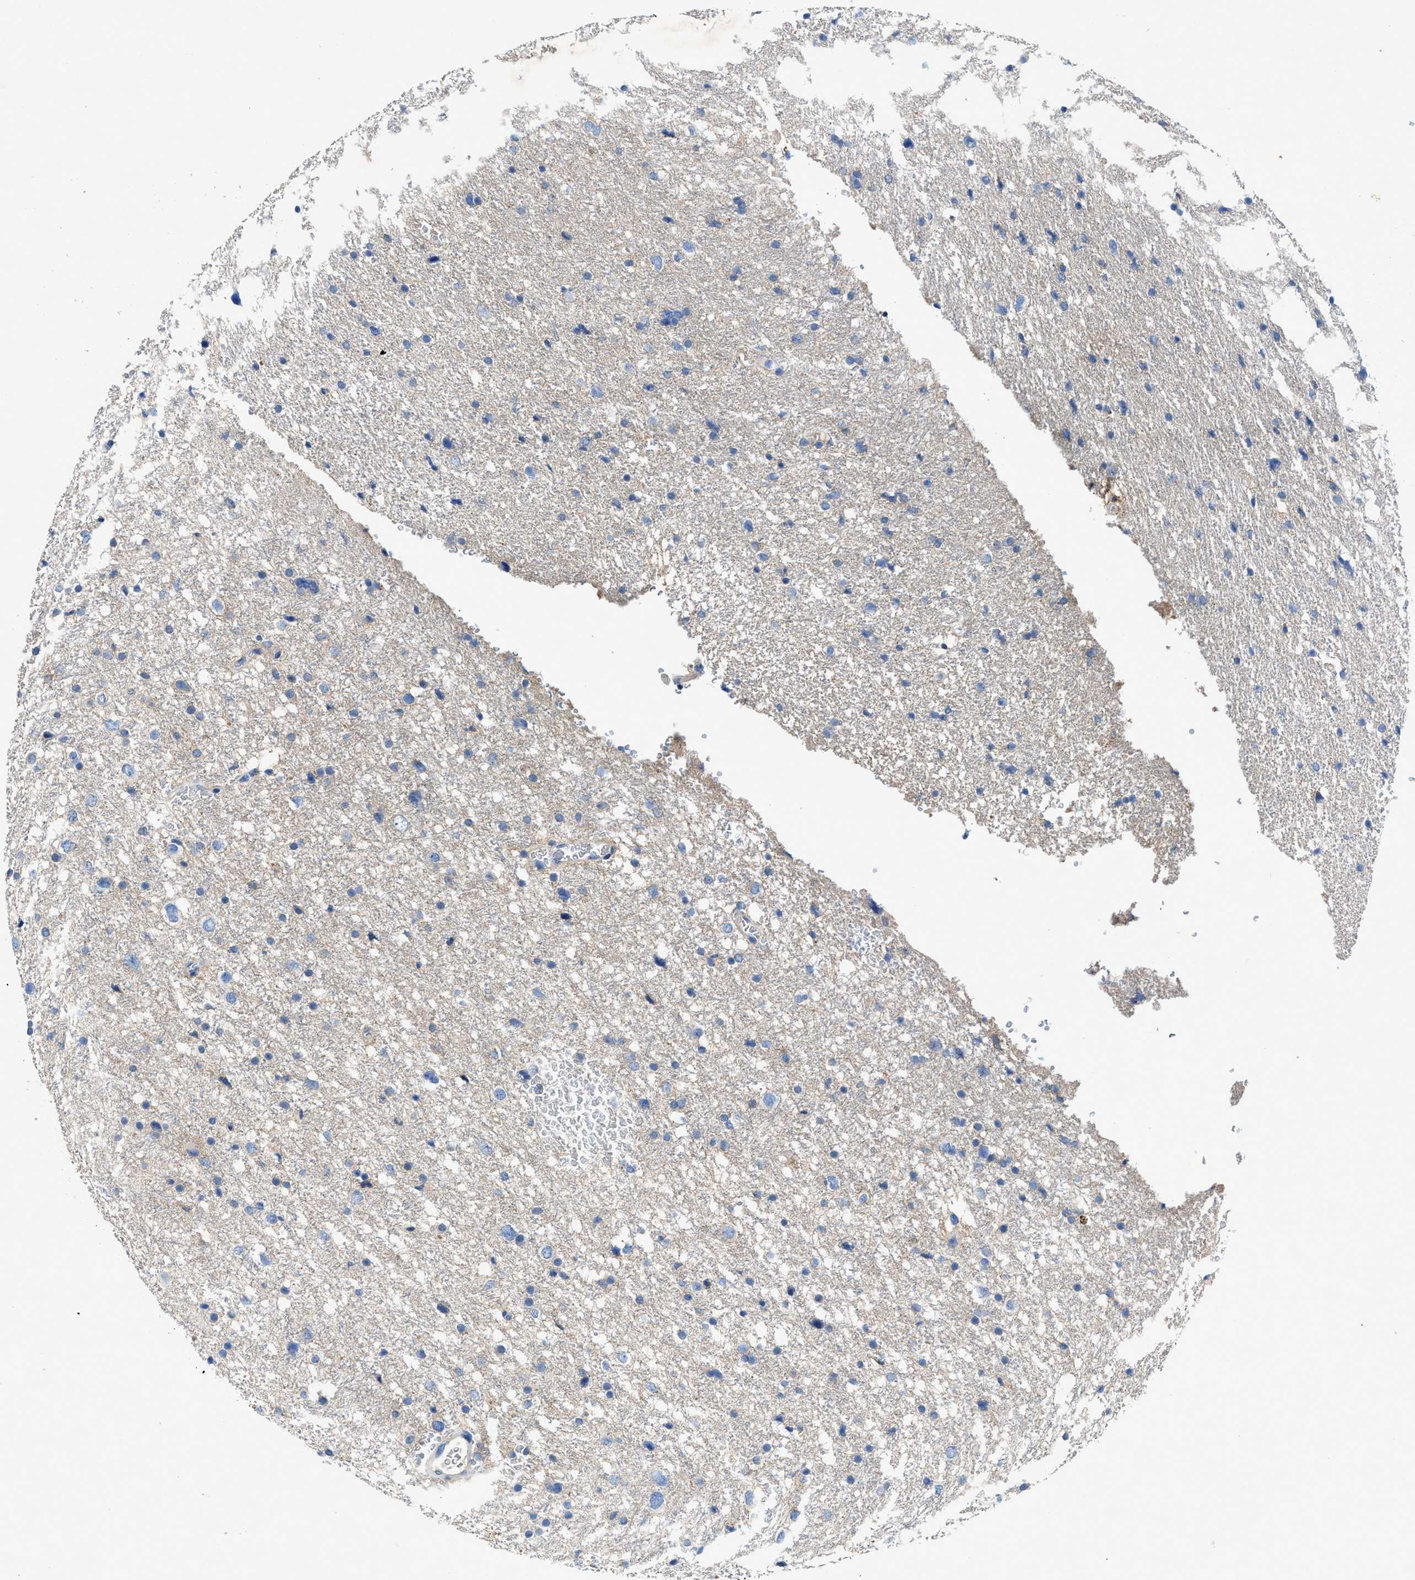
{"staining": {"intensity": "weak", "quantity": "<25%", "location": "cytoplasmic/membranous"}, "tissue": "glioma", "cell_type": "Tumor cells", "image_type": "cancer", "snomed": [{"axis": "morphology", "description": "Glioma, malignant, Low grade"}, {"axis": "topography", "description": "Brain"}], "caption": "Histopathology image shows no significant protein positivity in tumor cells of malignant glioma (low-grade).", "gene": "PTGFRN", "patient": {"sex": "female", "age": 37}}